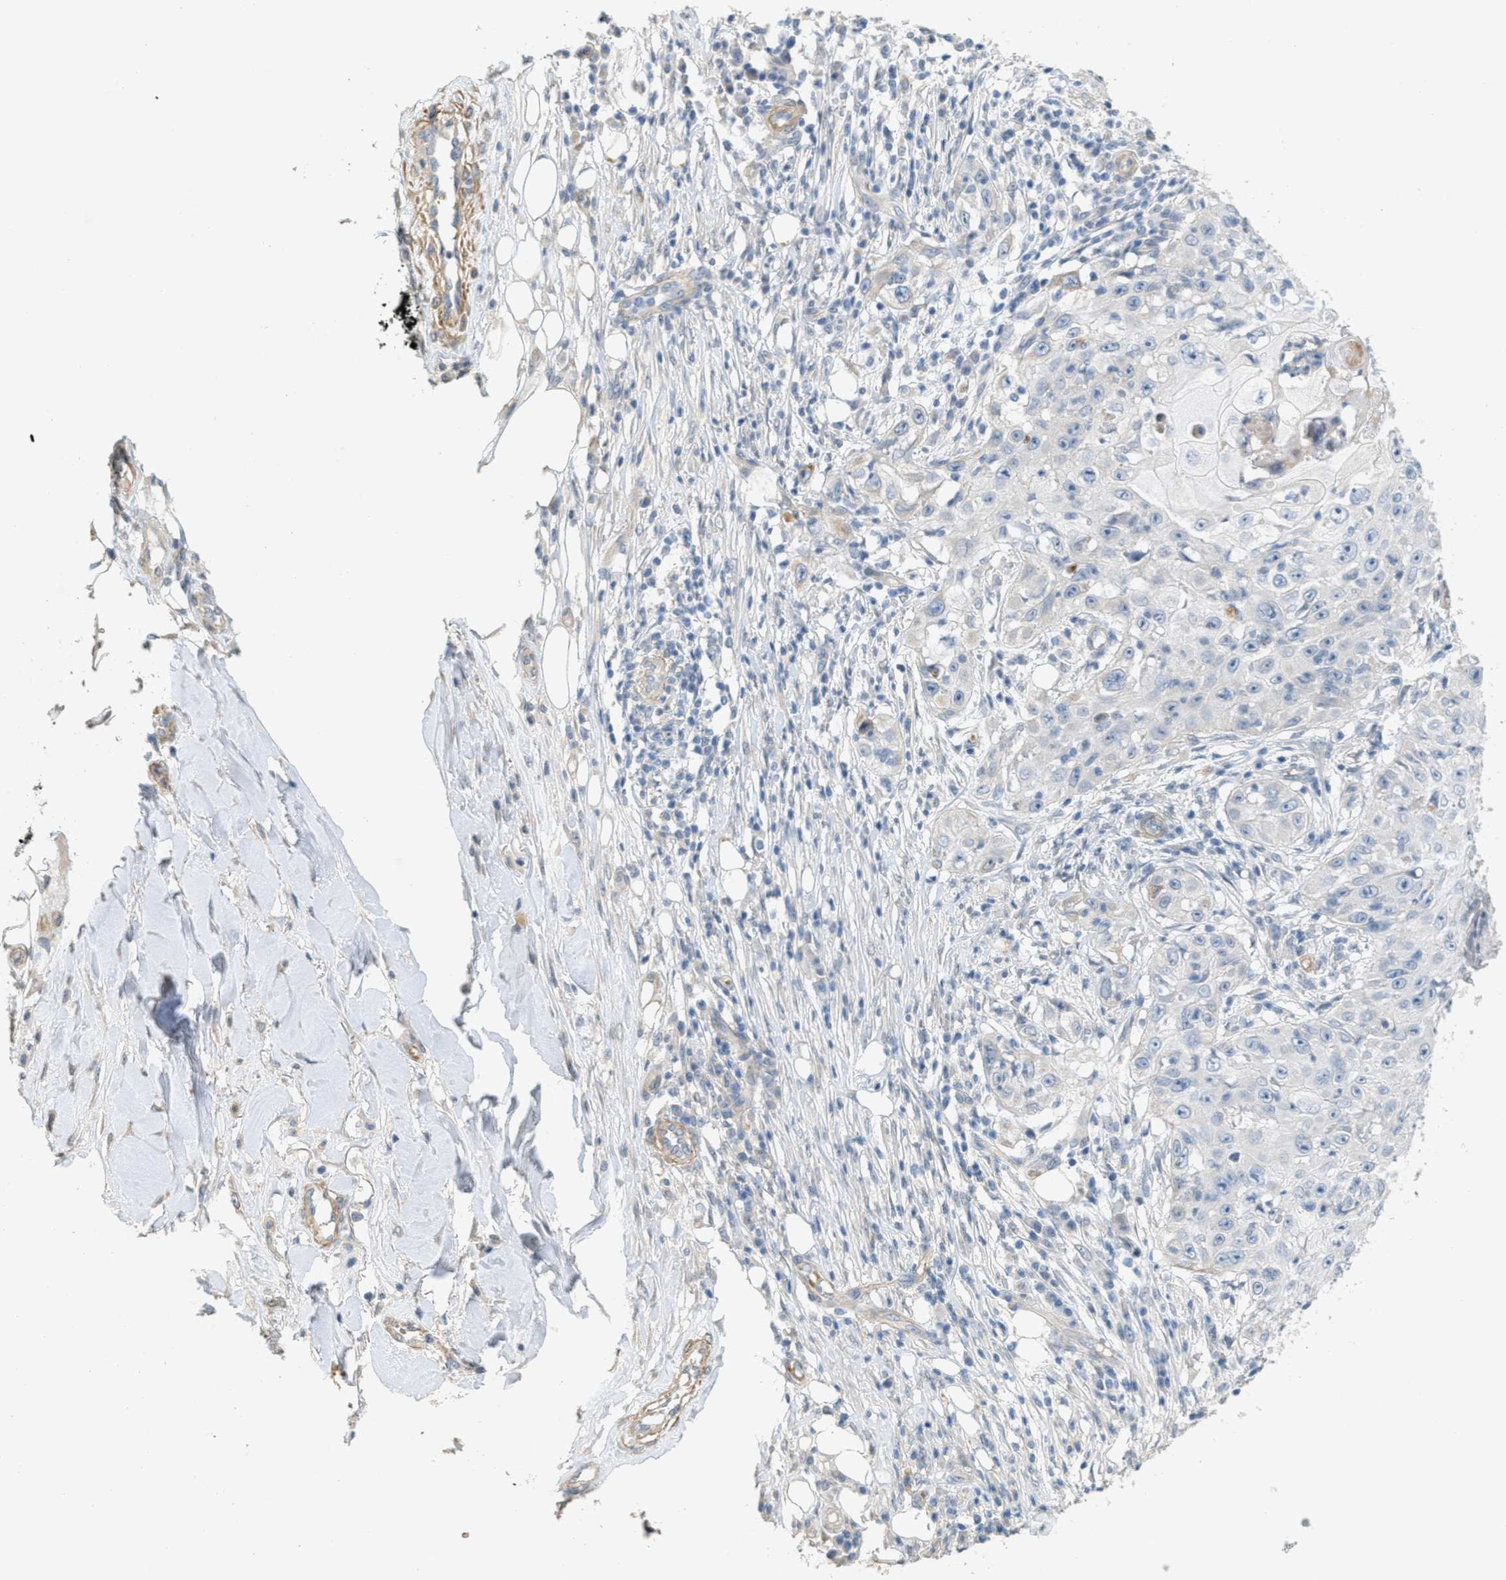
{"staining": {"intensity": "weak", "quantity": "<25%", "location": "cytoplasmic/membranous"}, "tissue": "skin cancer", "cell_type": "Tumor cells", "image_type": "cancer", "snomed": [{"axis": "morphology", "description": "Squamous cell carcinoma, NOS"}, {"axis": "topography", "description": "Skin"}], "caption": "Immunohistochemistry (IHC) histopathology image of neoplastic tissue: human skin cancer (squamous cell carcinoma) stained with DAB (3,3'-diaminobenzidine) displays no significant protein expression in tumor cells.", "gene": "MRS2", "patient": {"sex": "male", "age": 86}}